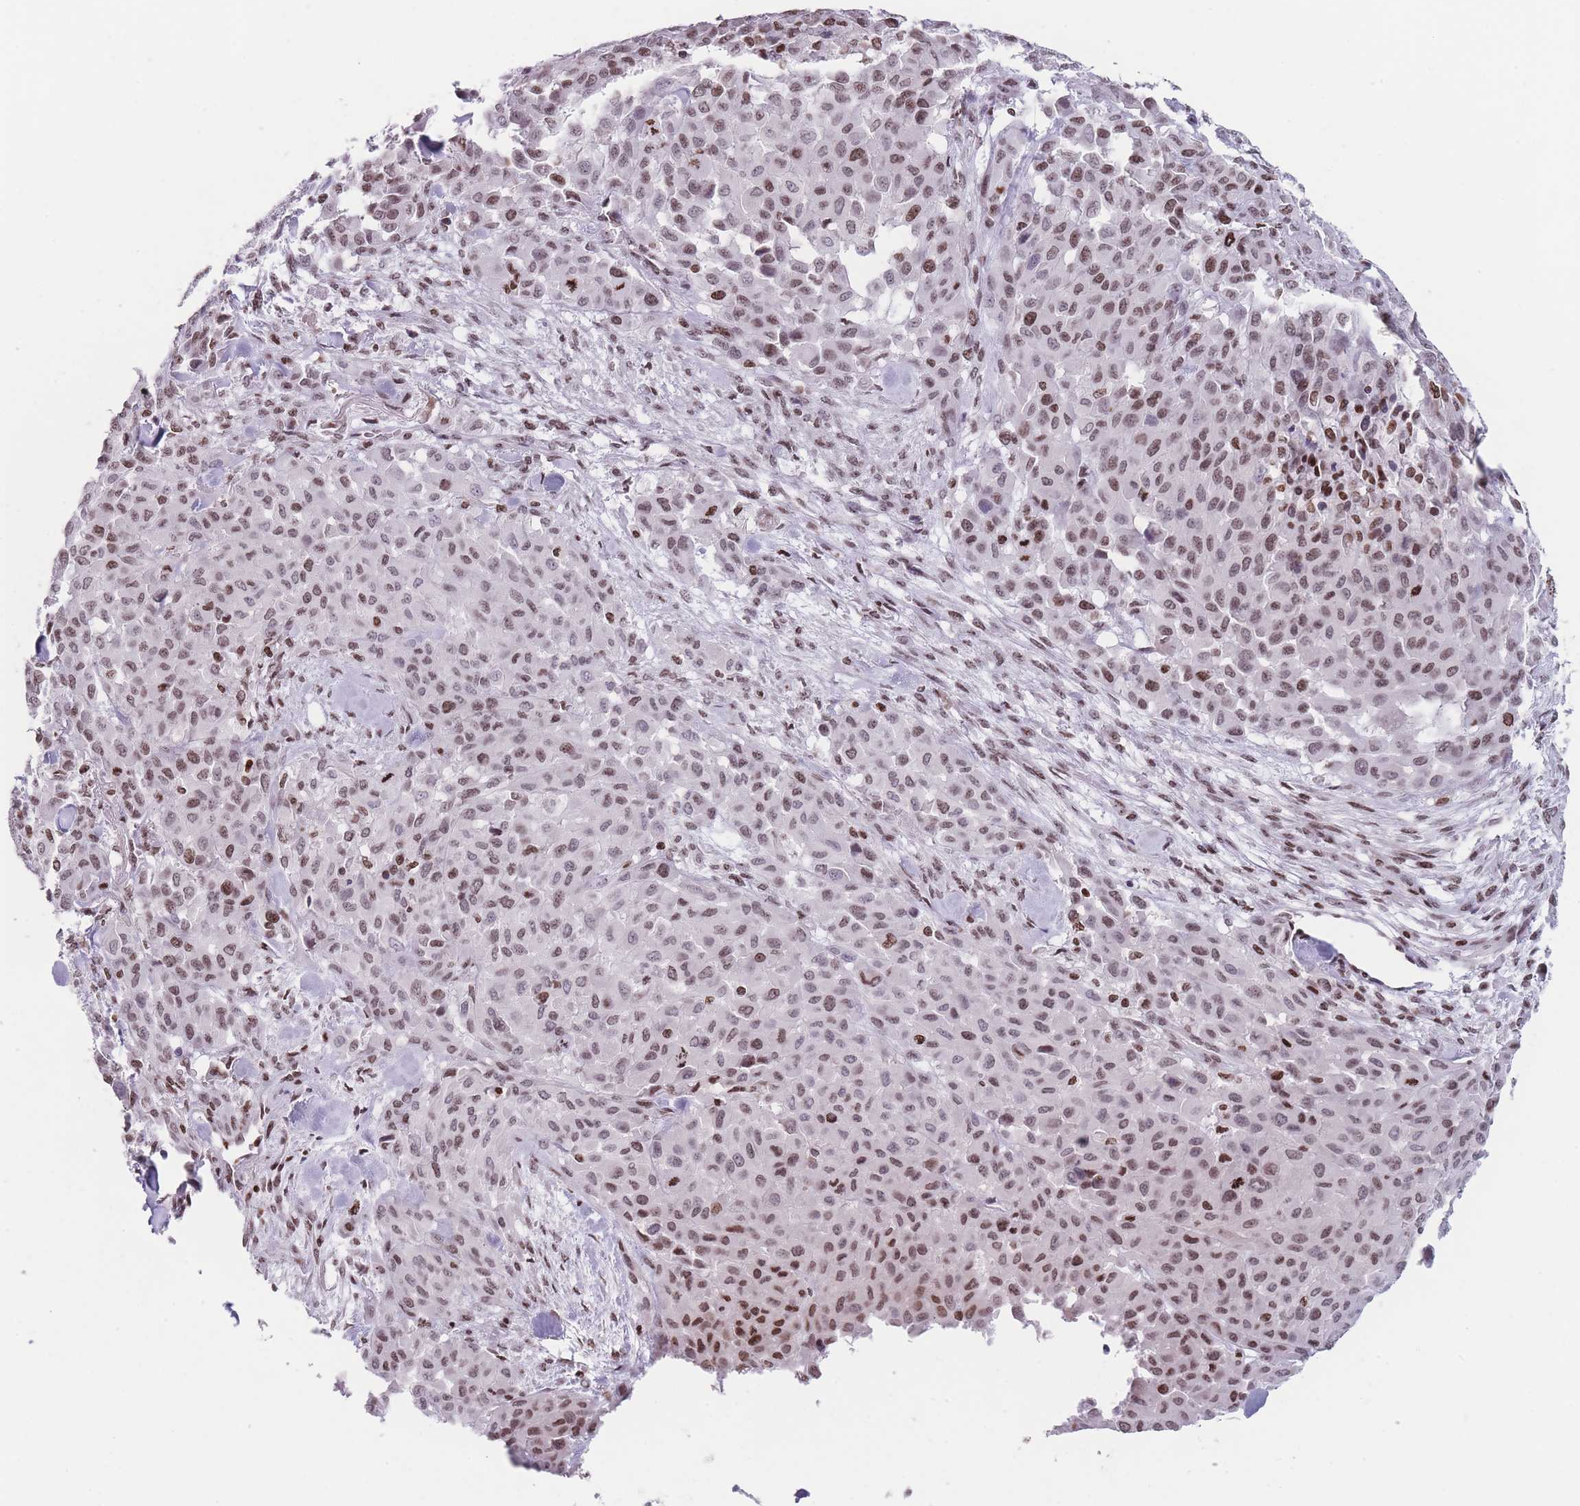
{"staining": {"intensity": "weak", "quantity": ">75%", "location": "nuclear"}, "tissue": "melanoma", "cell_type": "Tumor cells", "image_type": "cancer", "snomed": [{"axis": "morphology", "description": "Malignant melanoma, Metastatic site"}, {"axis": "topography", "description": "Skin"}], "caption": "DAB (3,3'-diaminobenzidine) immunohistochemical staining of human malignant melanoma (metastatic site) reveals weak nuclear protein positivity in about >75% of tumor cells. (DAB = brown stain, brightfield microscopy at high magnification).", "gene": "AK9", "patient": {"sex": "female", "age": 81}}